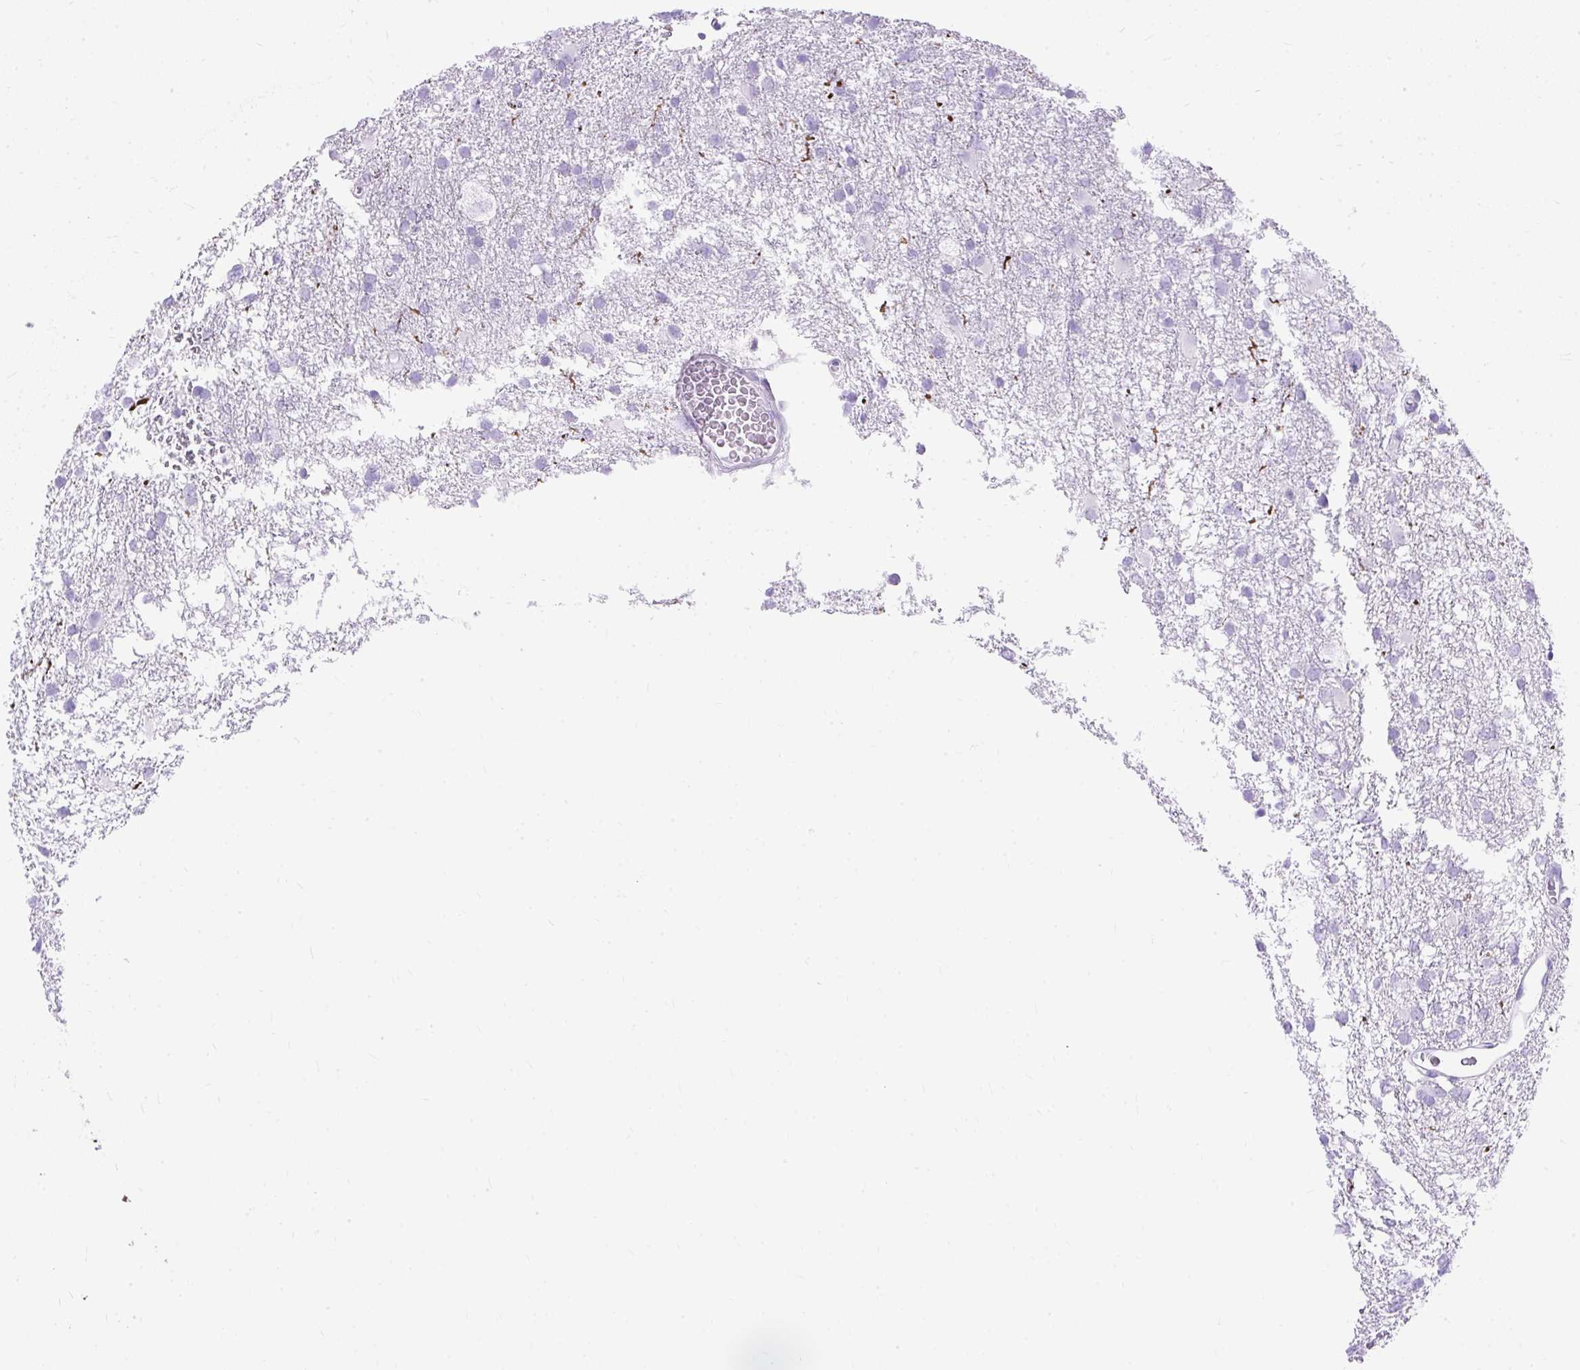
{"staining": {"intensity": "negative", "quantity": "none", "location": "none"}, "tissue": "glioma", "cell_type": "Tumor cells", "image_type": "cancer", "snomed": [{"axis": "morphology", "description": "Glioma, malignant, High grade"}, {"axis": "topography", "description": "Brain"}], "caption": "IHC of human glioma reveals no staining in tumor cells. Nuclei are stained in blue.", "gene": "PVALB", "patient": {"sex": "male", "age": 61}}